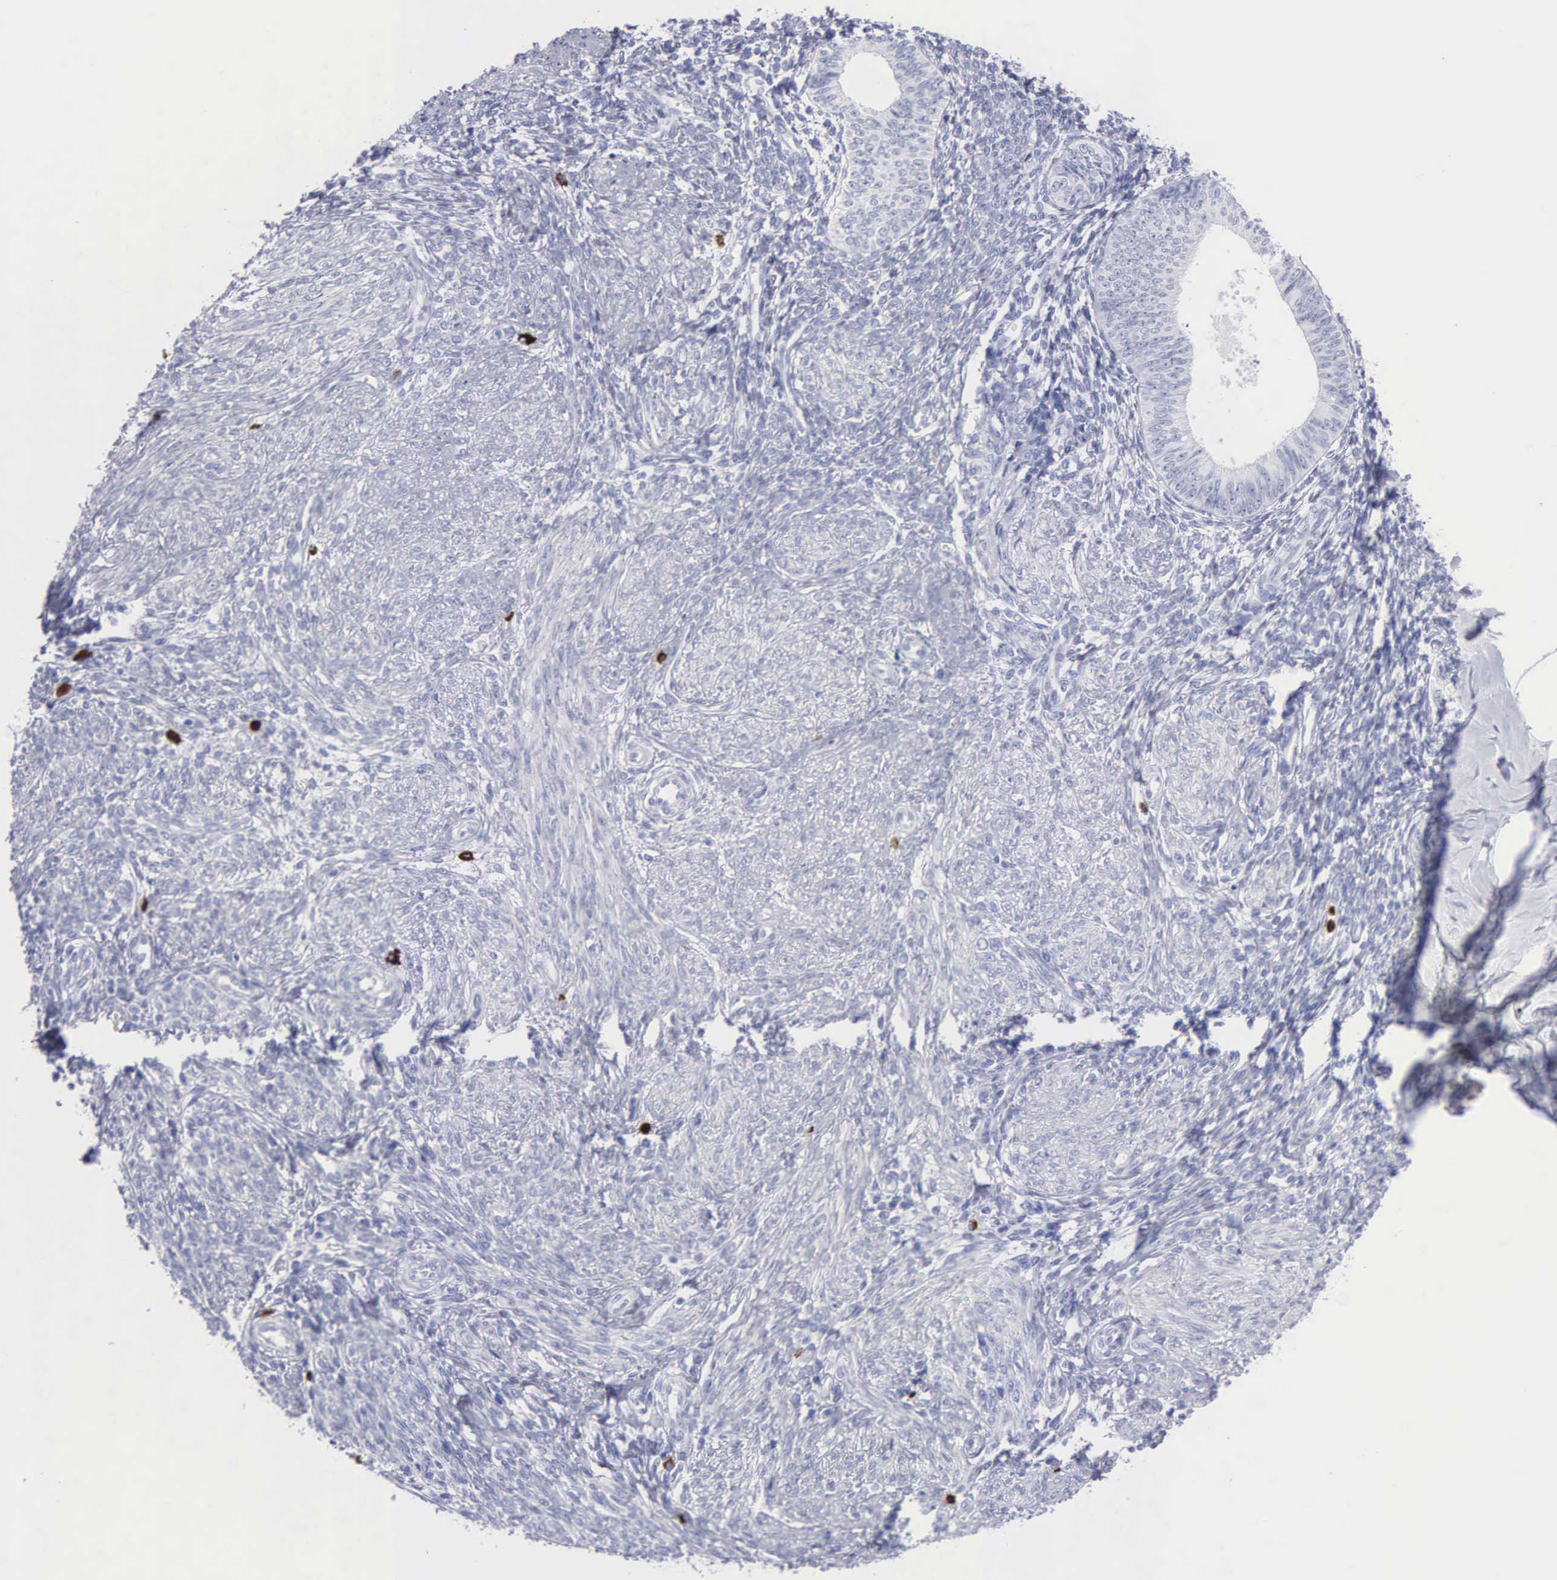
{"staining": {"intensity": "negative", "quantity": "none", "location": "none"}, "tissue": "endometrium", "cell_type": "Cells in endometrial stroma", "image_type": "normal", "snomed": [{"axis": "morphology", "description": "Normal tissue, NOS"}, {"axis": "topography", "description": "Endometrium"}], "caption": "A high-resolution micrograph shows immunohistochemistry staining of normal endometrium, which displays no significant expression in cells in endometrial stroma.", "gene": "CTSG", "patient": {"sex": "female", "age": 82}}